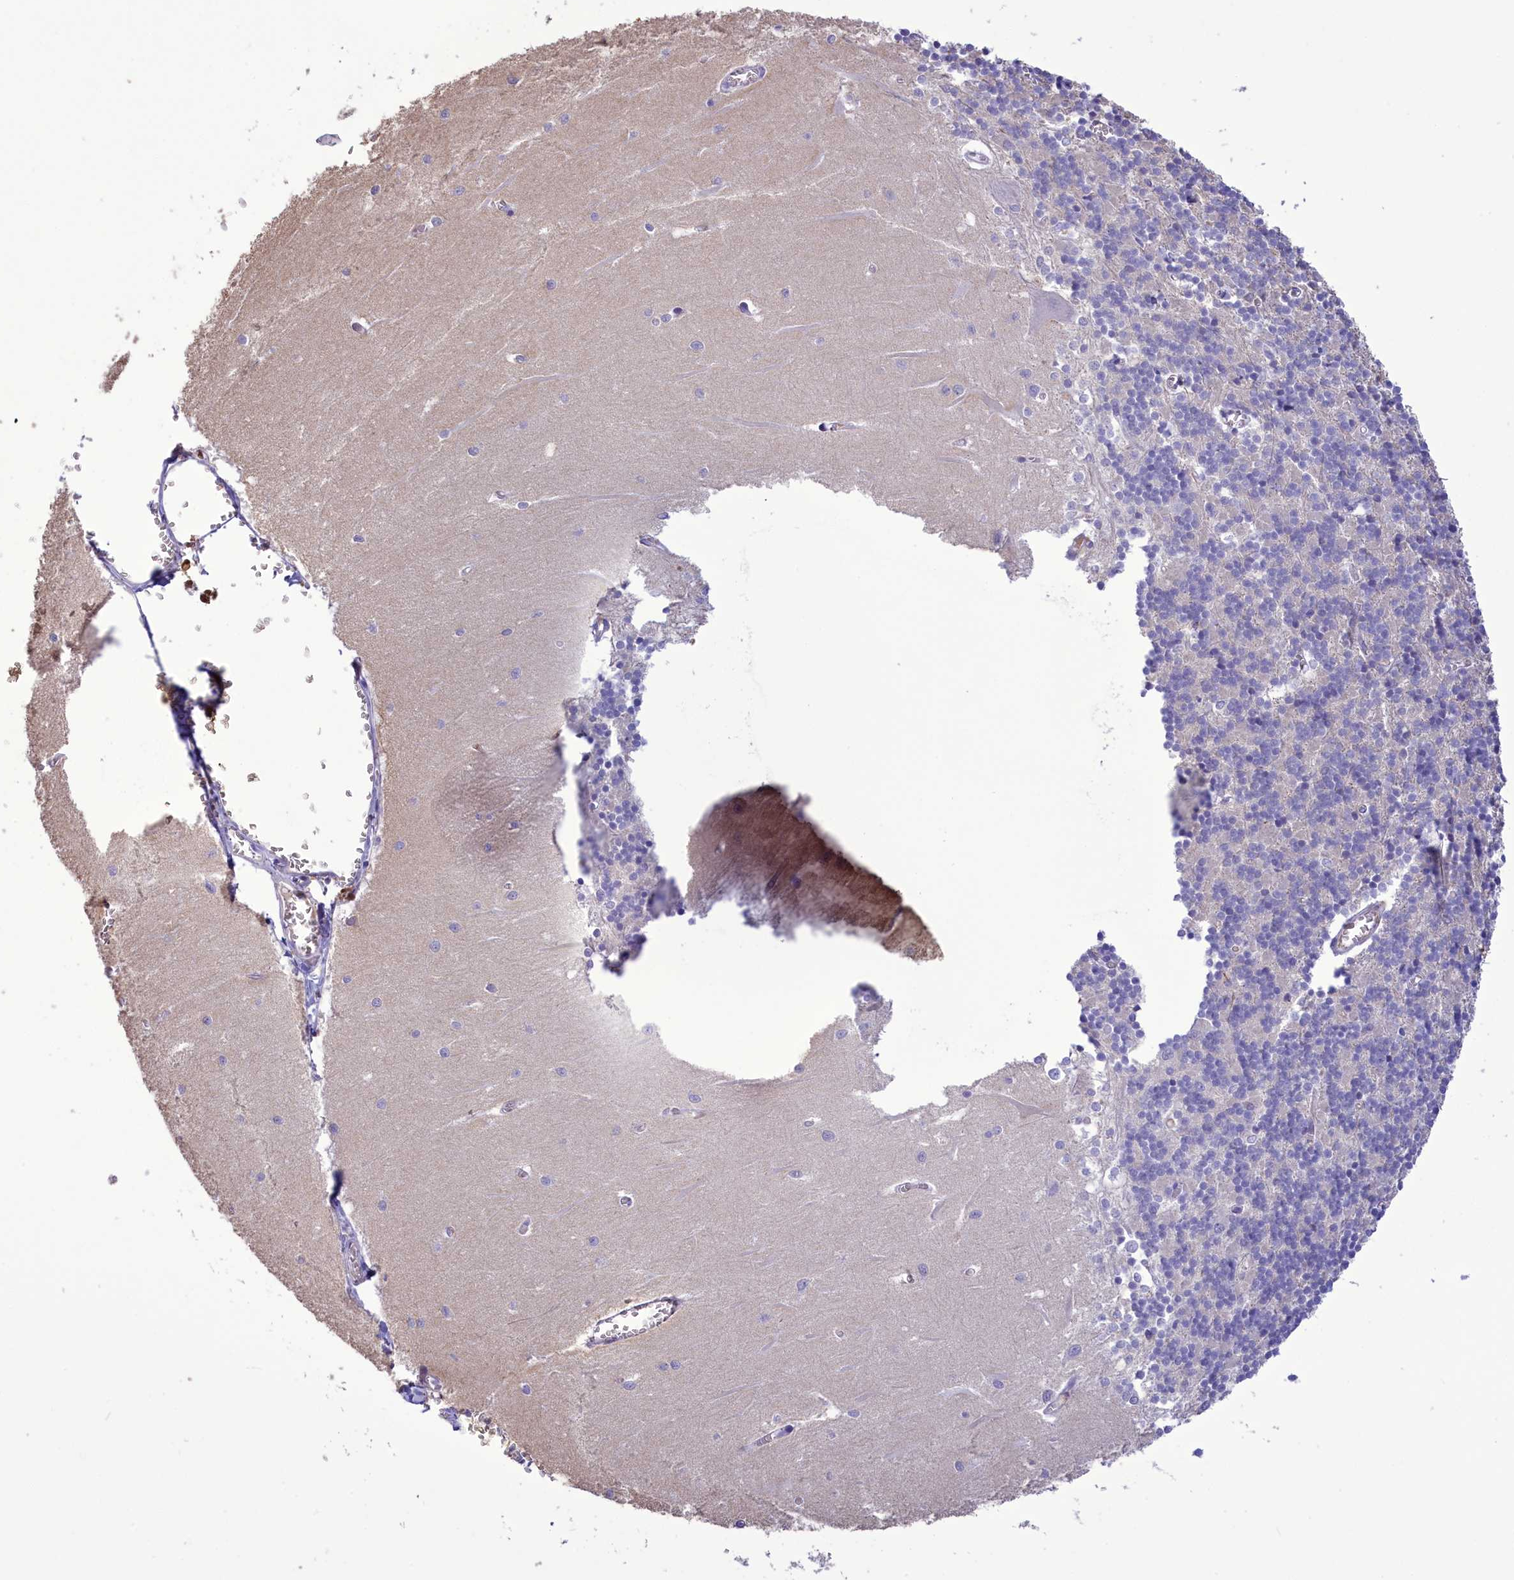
{"staining": {"intensity": "negative", "quantity": "none", "location": "none"}, "tissue": "cerebellum", "cell_type": "Cells in granular layer", "image_type": "normal", "snomed": [{"axis": "morphology", "description": "Normal tissue, NOS"}, {"axis": "topography", "description": "Cerebellum"}], "caption": "IHC image of unremarkable cerebellum: cerebellum stained with DAB shows no significant protein positivity in cells in granular layer.", "gene": "FAM149B1", "patient": {"sex": "male", "age": 37}}